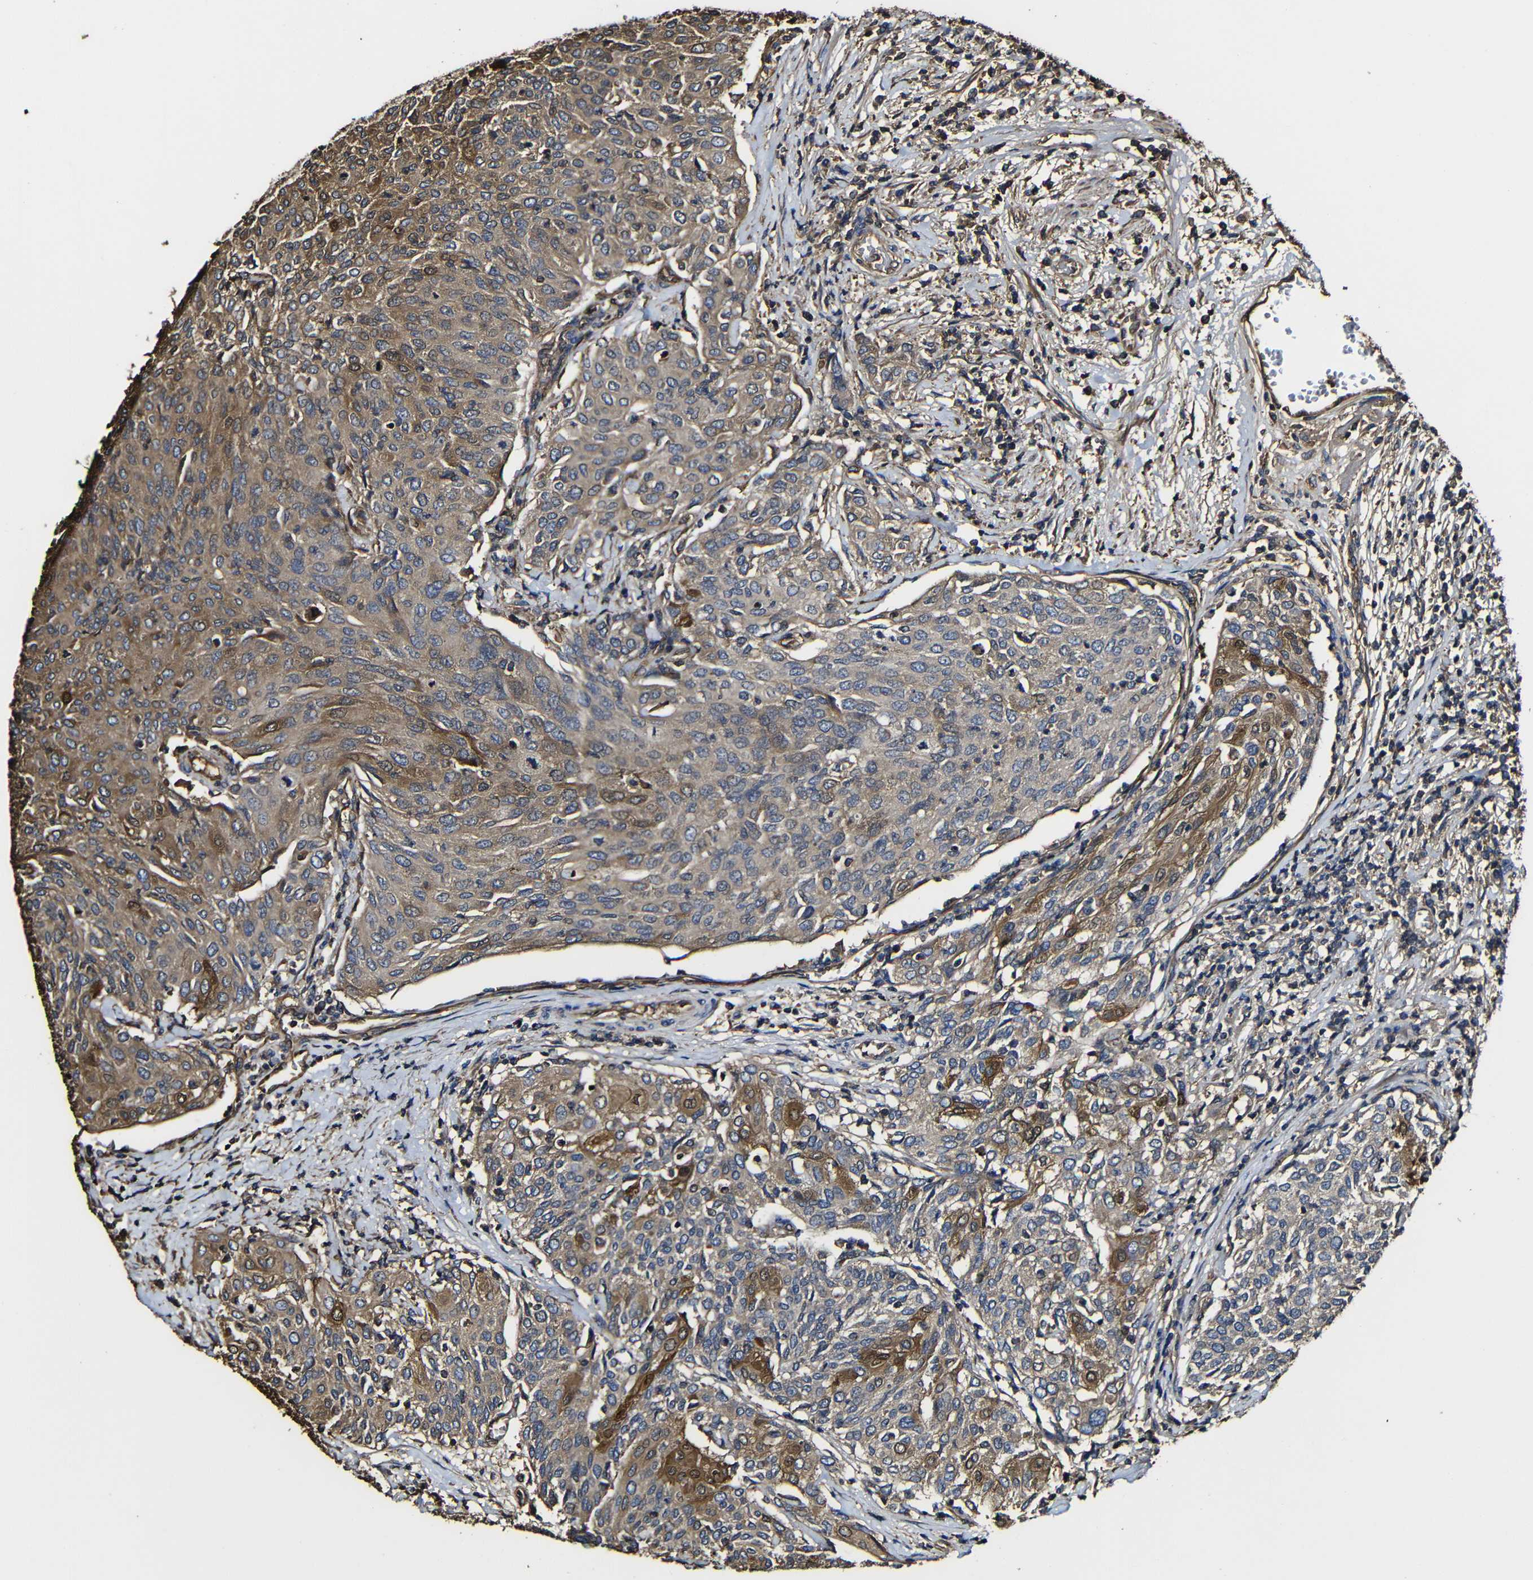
{"staining": {"intensity": "moderate", "quantity": "25%-75%", "location": "cytoplasmic/membranous"}, "tissue": "urothelial cancer", "cell_type": "Tumor cells", "image_type": "cancer", "snomed": [{"axis": "morphology", "description": "Urothelial carcinoma, Low grade"}, {"axis": "topography", "description": "Urinary bladder"}], "caption": "Approximately 25%-75% of tumor cells in human urothelial carcinoma (low-grade) reveal moderate cytoplasmic/membranous protein staining as visualized by brown immunohistochemical staining.", "gene": "MSN", "patient": {"sex": "female", "age": 79}}